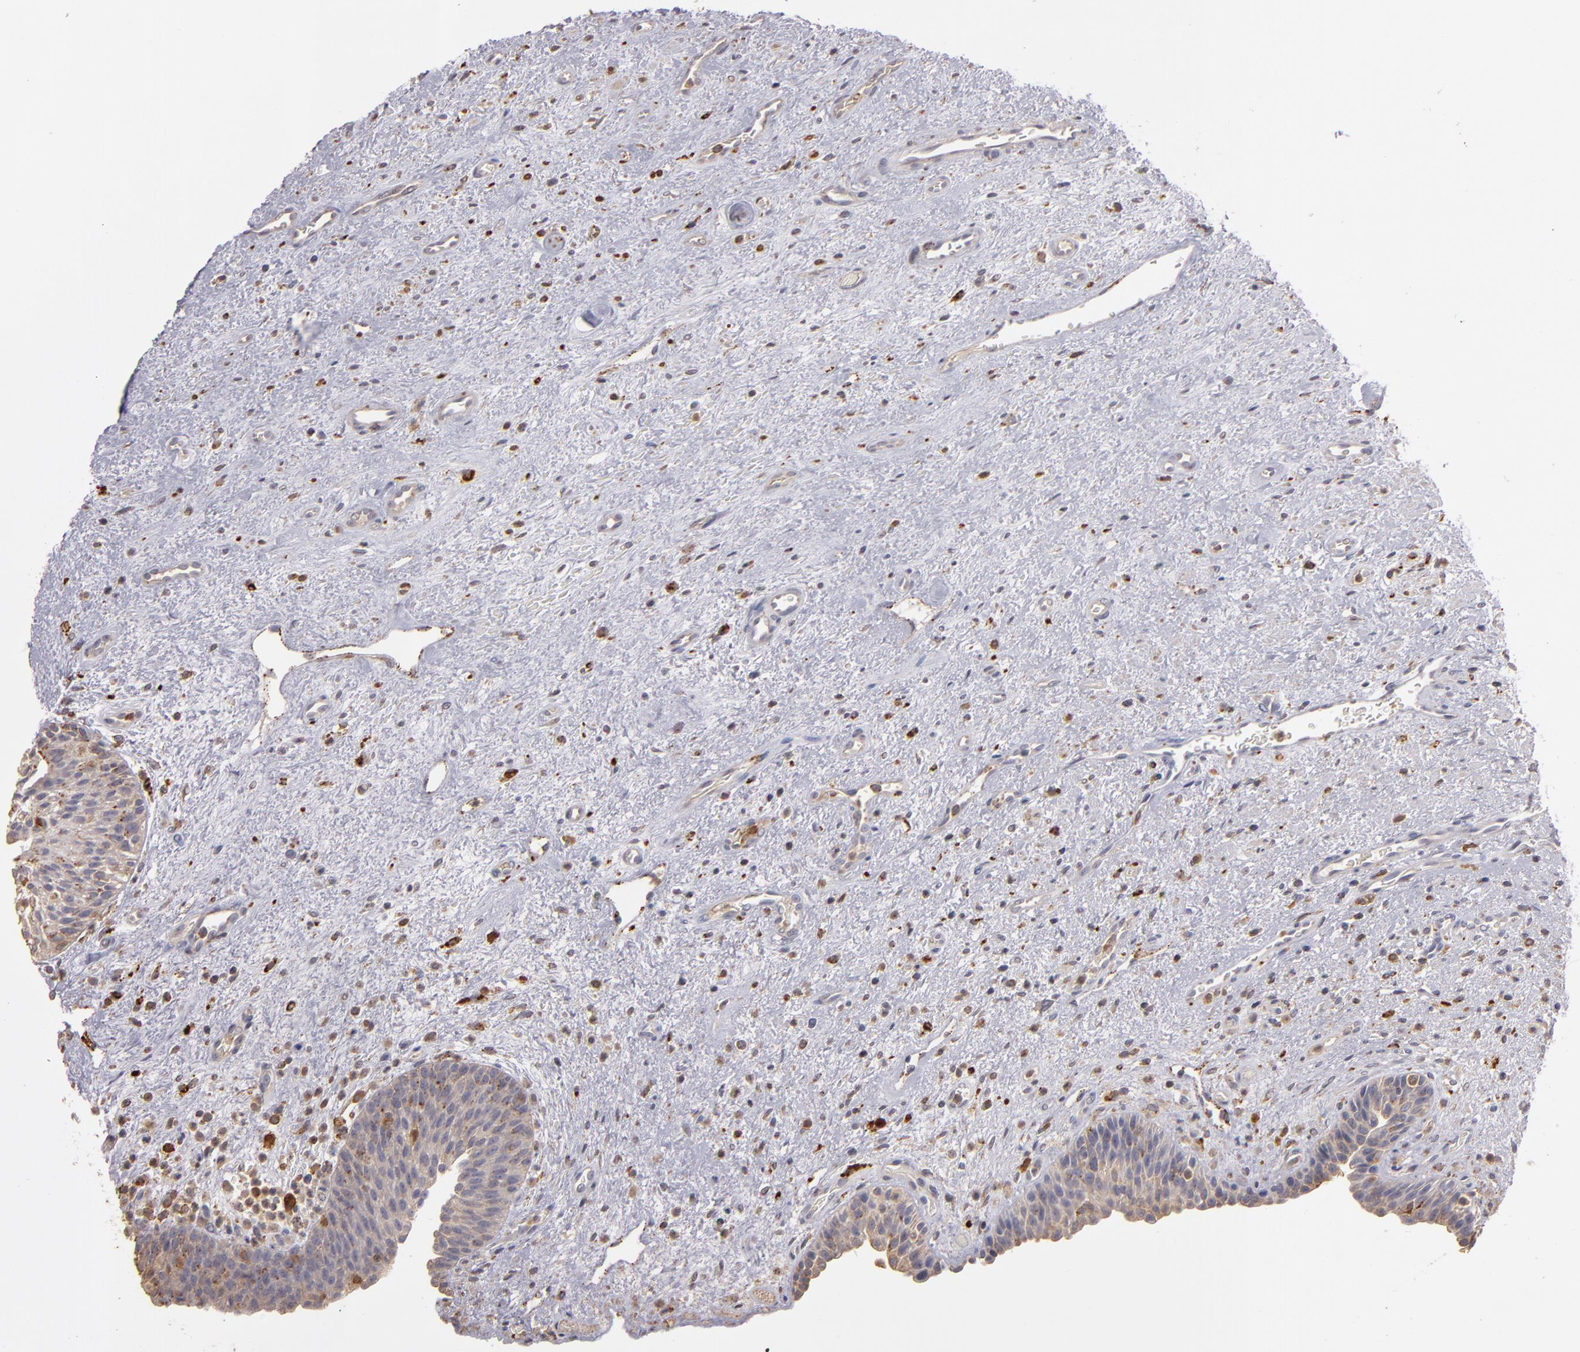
{"staining": {"intensity": "moderate", "quantity": ">75%", "location": "cytoplasmic/membranous"}, "tissue": "urinary bladder", "cell_type": "Urothelial cells", "image_type": "normal", "snomed": [{"axis": "morphology", "description": "Normal tissue, NOS"}, {"axis": "topography", "description": "Urinary bladder"}], "caption": "The histopathology image reveals staining of unremarkable urinary bladder, revealing moderate cytoplasmic/membranous protein staining (brown color) within urothelial cells. (DAB (3,3'-diaminobenzidine) IHC, brown staining for protein, blue staining for nuclei).", "gene": "TRAF1", "patient": {"sex": "male", "age": 48}}